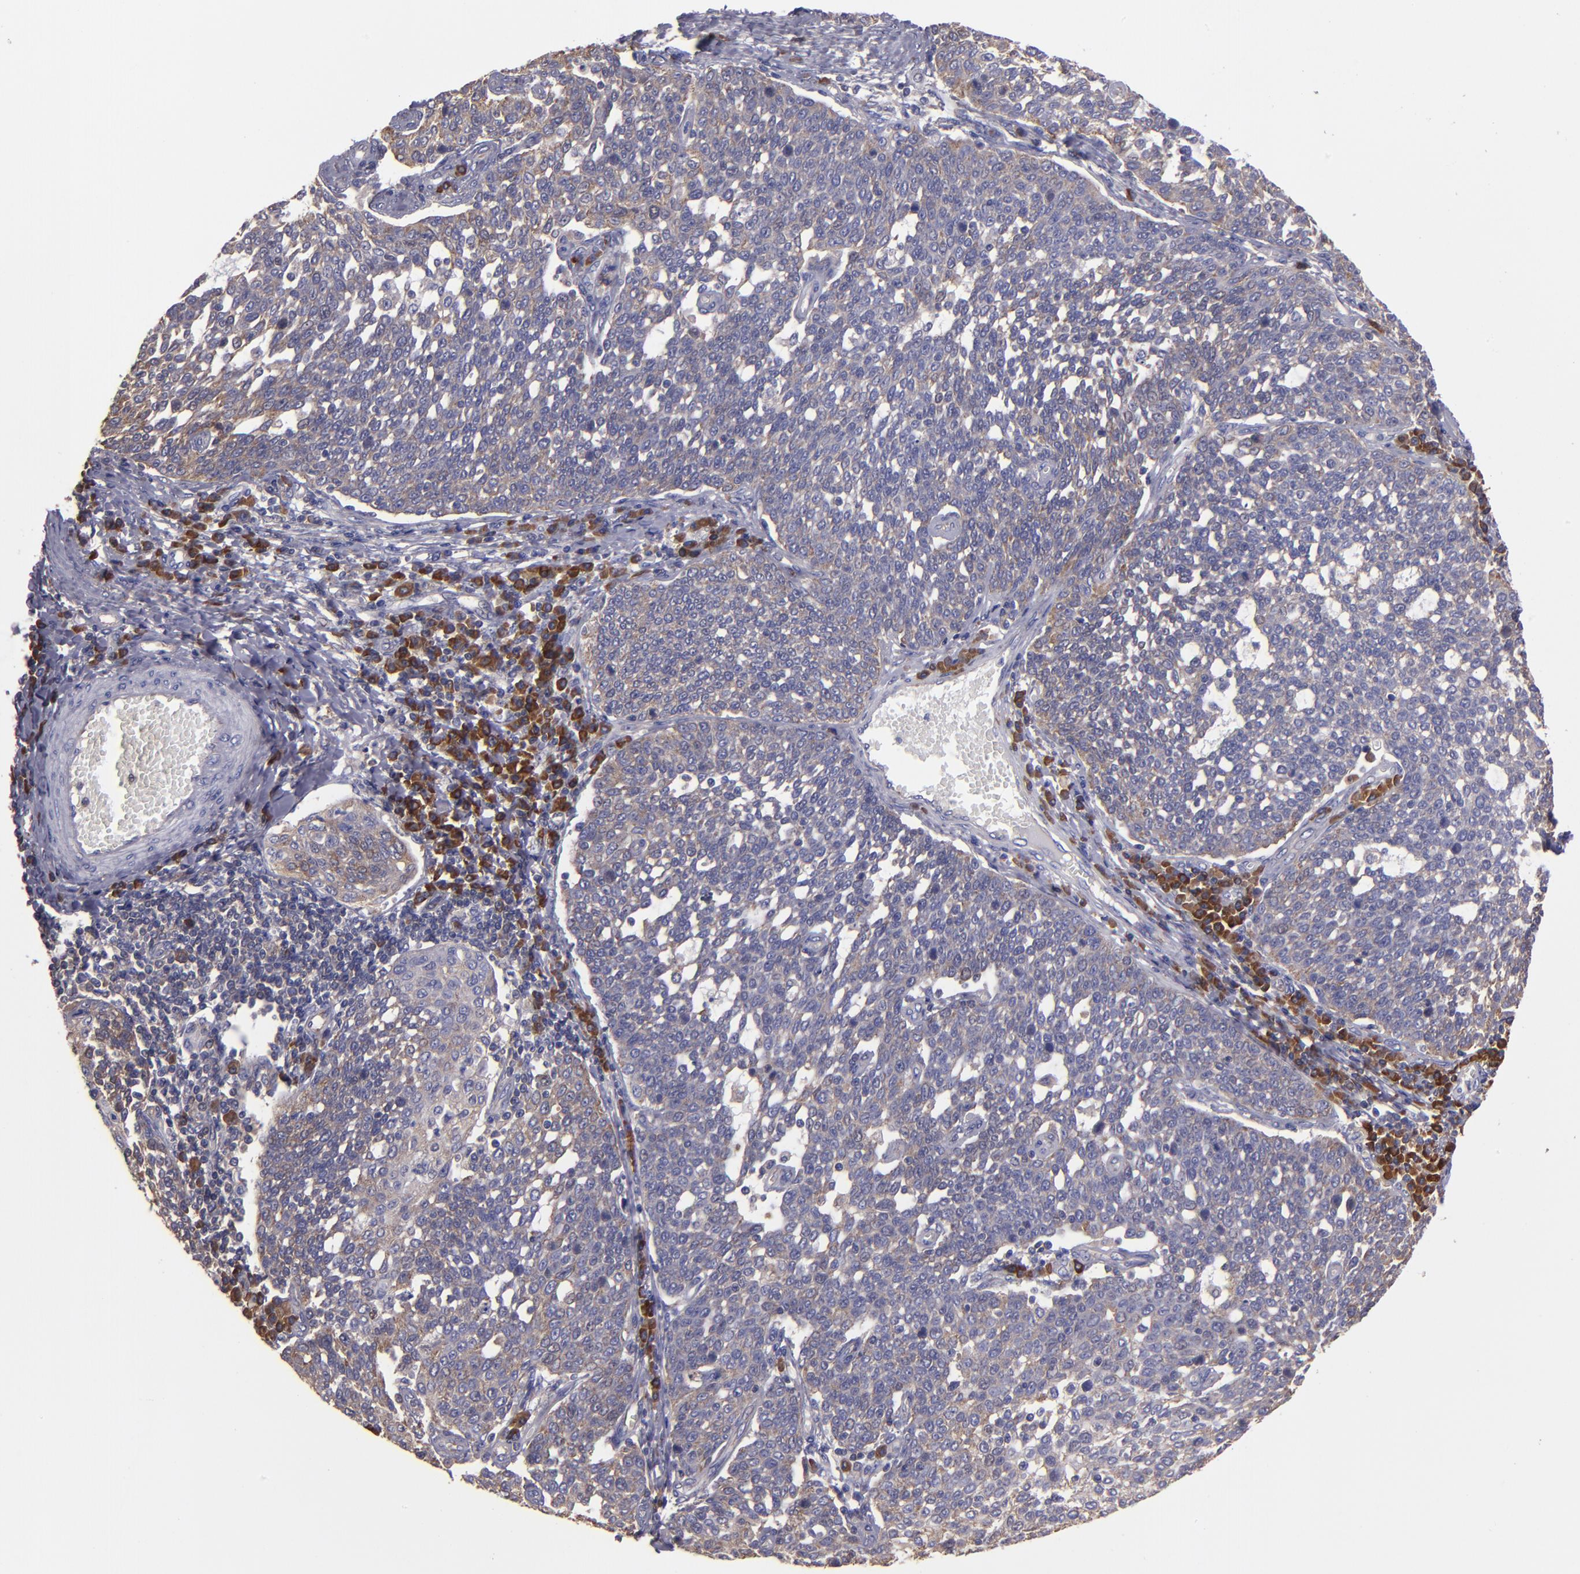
{"staining": {"intensity": "weak", "quantity": ">75%", "location": "cytoplasmic/membranous"}, "tissue": "cervical cancer", "cell_type": "Tumor cells", "image_type": "cancer", "snomed": [{"axis": "morphology", "description": "Squamous cell carcinoma, NOS"}, {"axis": "topography", "description": "Cervix"}], "caption": "Tumor cells demonstrate low levels of weak cytoplasmic/membranous expression in approximately >75% of cells in cervical squamous cell carcinoma. (DAB (3,3'-diaminobenzidine) = brown stain, brightfield microscopy at high magnification).", "gene": "CARS1", "patient": {"sex": "female", "age": 34}}